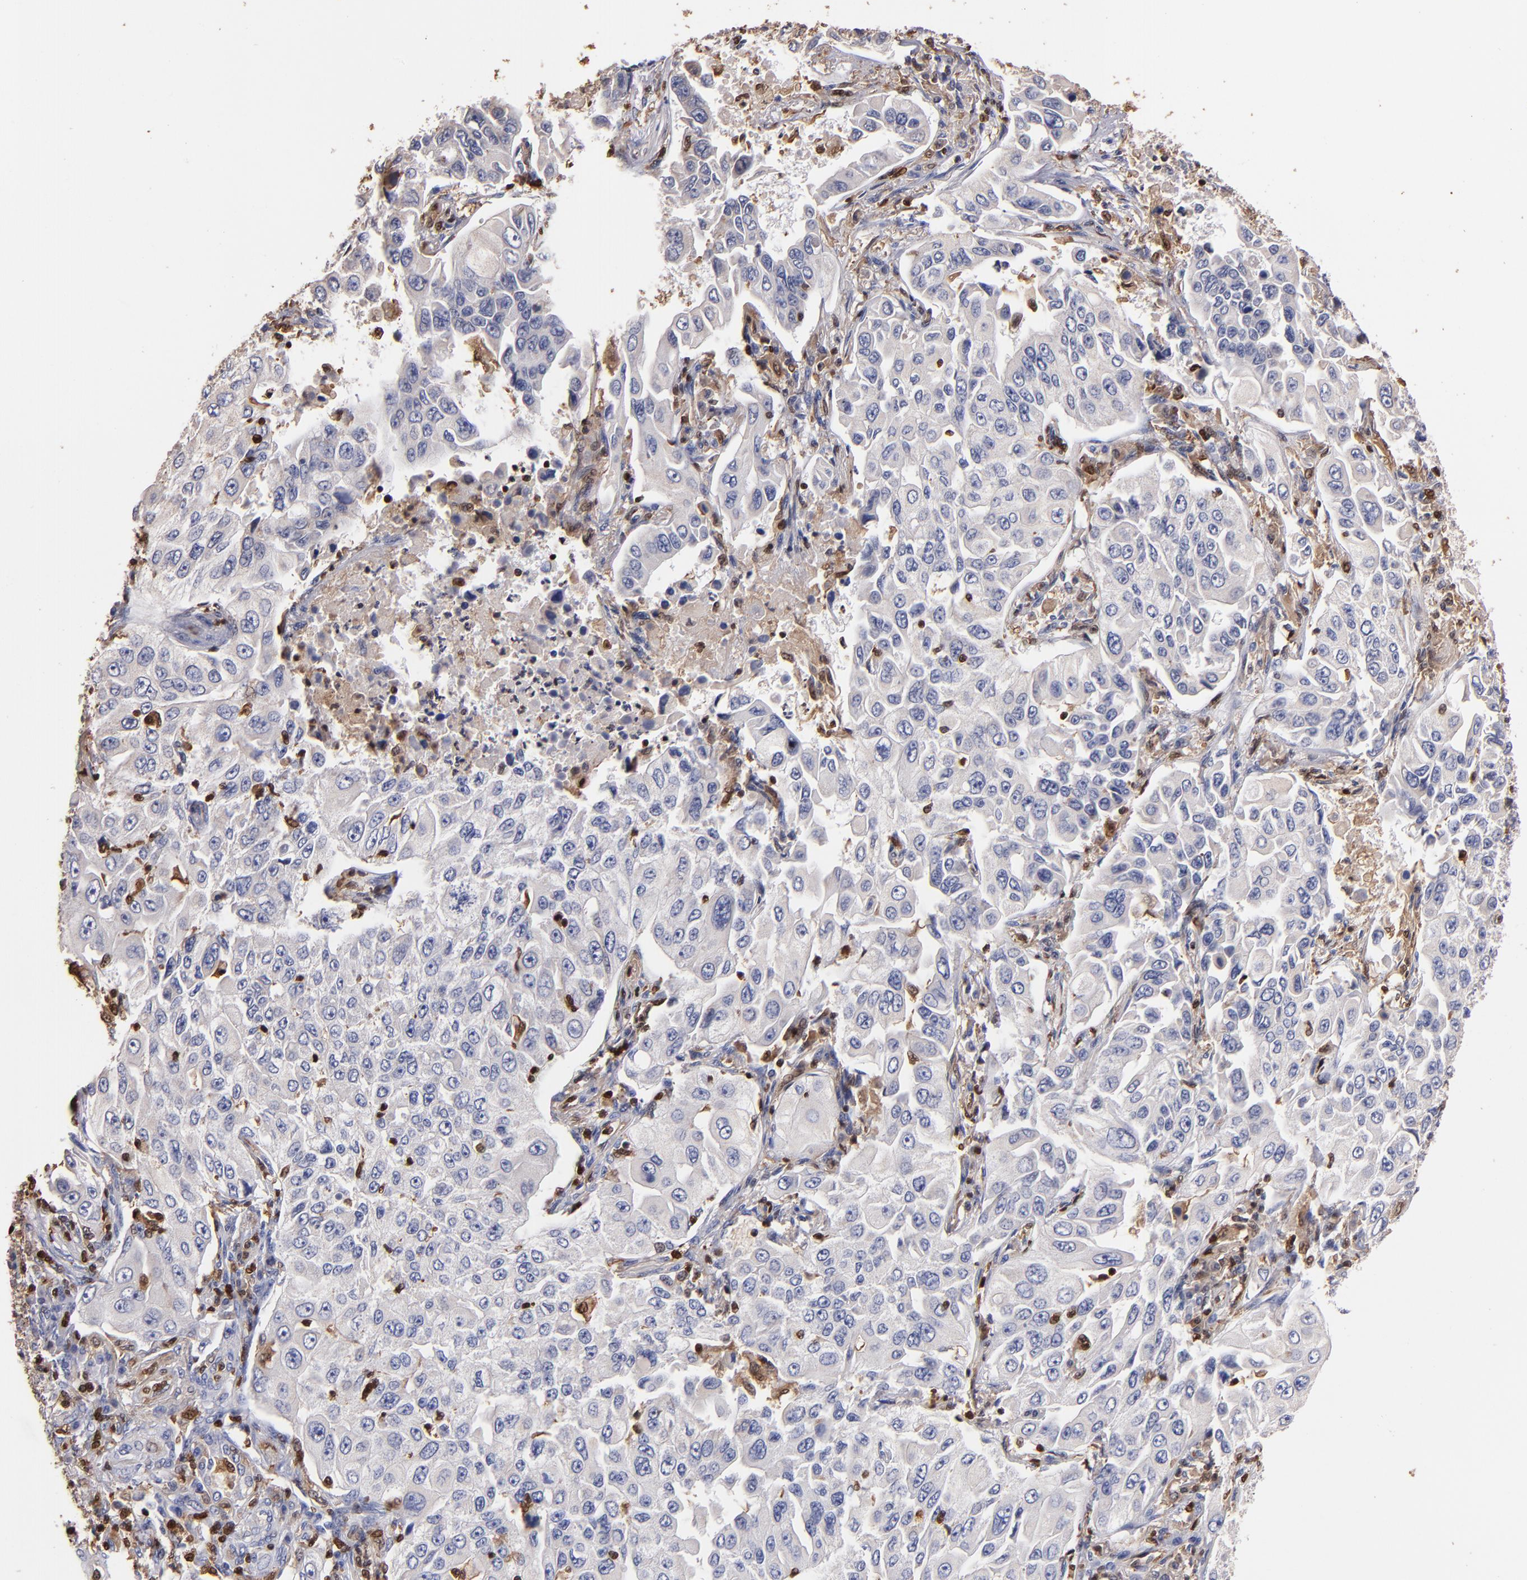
{"staining": {"intensity": "moderate", "quantity": "<25%", "location": "cytoplasmic/membranous,nuclear"}, "tissue": "lung cancer", "cell_type": "Tumor cells", "image_type": "cancer", "snomed": [{"axis": "morphology", "description": "Adenocarcinoma, NOS"}, {"axis": "topography", "description": "Lung"}], "caption": "Protein staining by immunohistochemistry reveals moderate cytoplasmic/membranous and nuclear positivity in about <25% of tumor cells in lung adenocarcinoma.", "gene": "S100A4", "patient": {"sex": "male", "age": 84}}